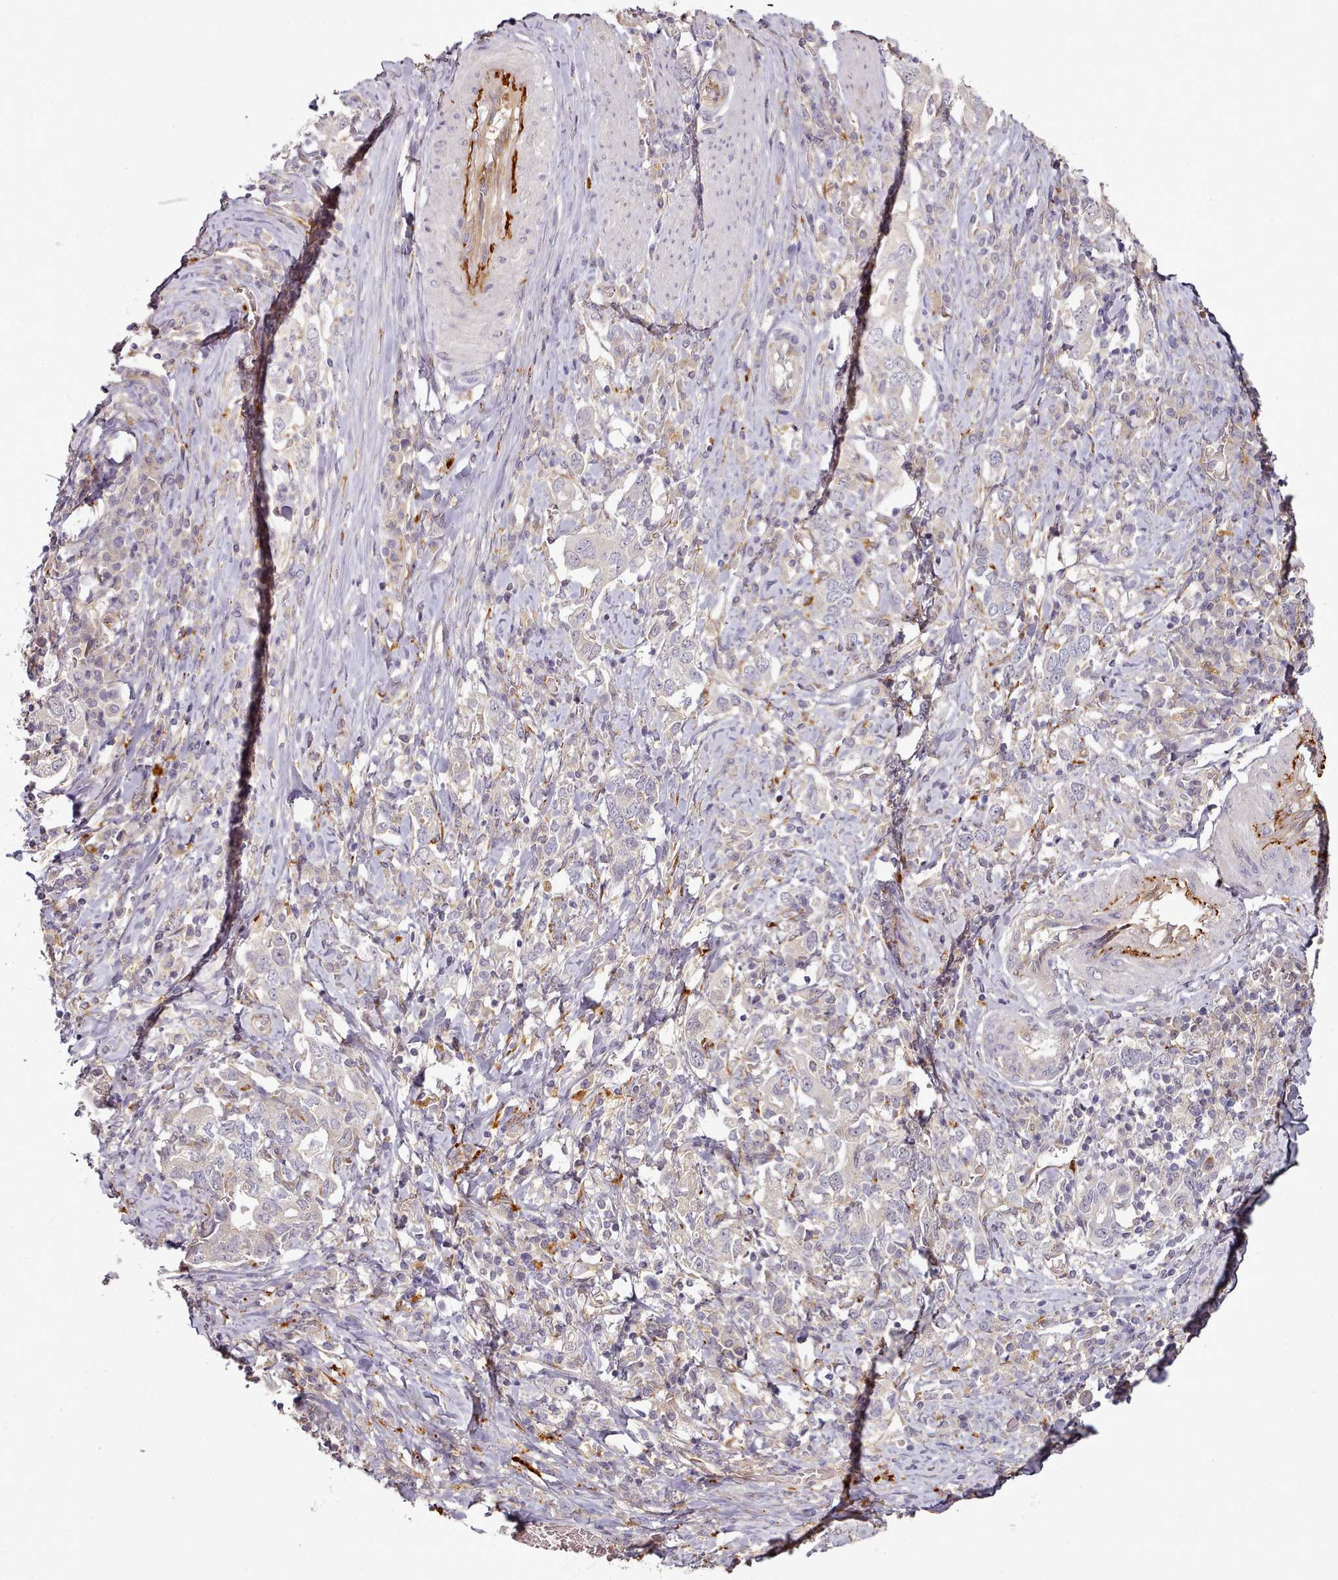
{"staining": {"intensity": "negative", "quantity": "none", "location": "none"}, "tissue": "stomach cancer", "cell_type": "Tumor cells", "image_type": "cancer", "snomed": [{"axis": "morphology", "description": "Adenocarcinoma, NOS"}, {"axis": "topography", "description": "Stomach, upper"}, {"axis": "topography", "description": "Stomach"}], "caption": "Stomach cancer (adenocarcinoma) was stained to show a protein in brown. There is no significant positivity in tumor cells.", "gene": "C1QTNF5", "patient": {"sex": "male", "age": 62}}